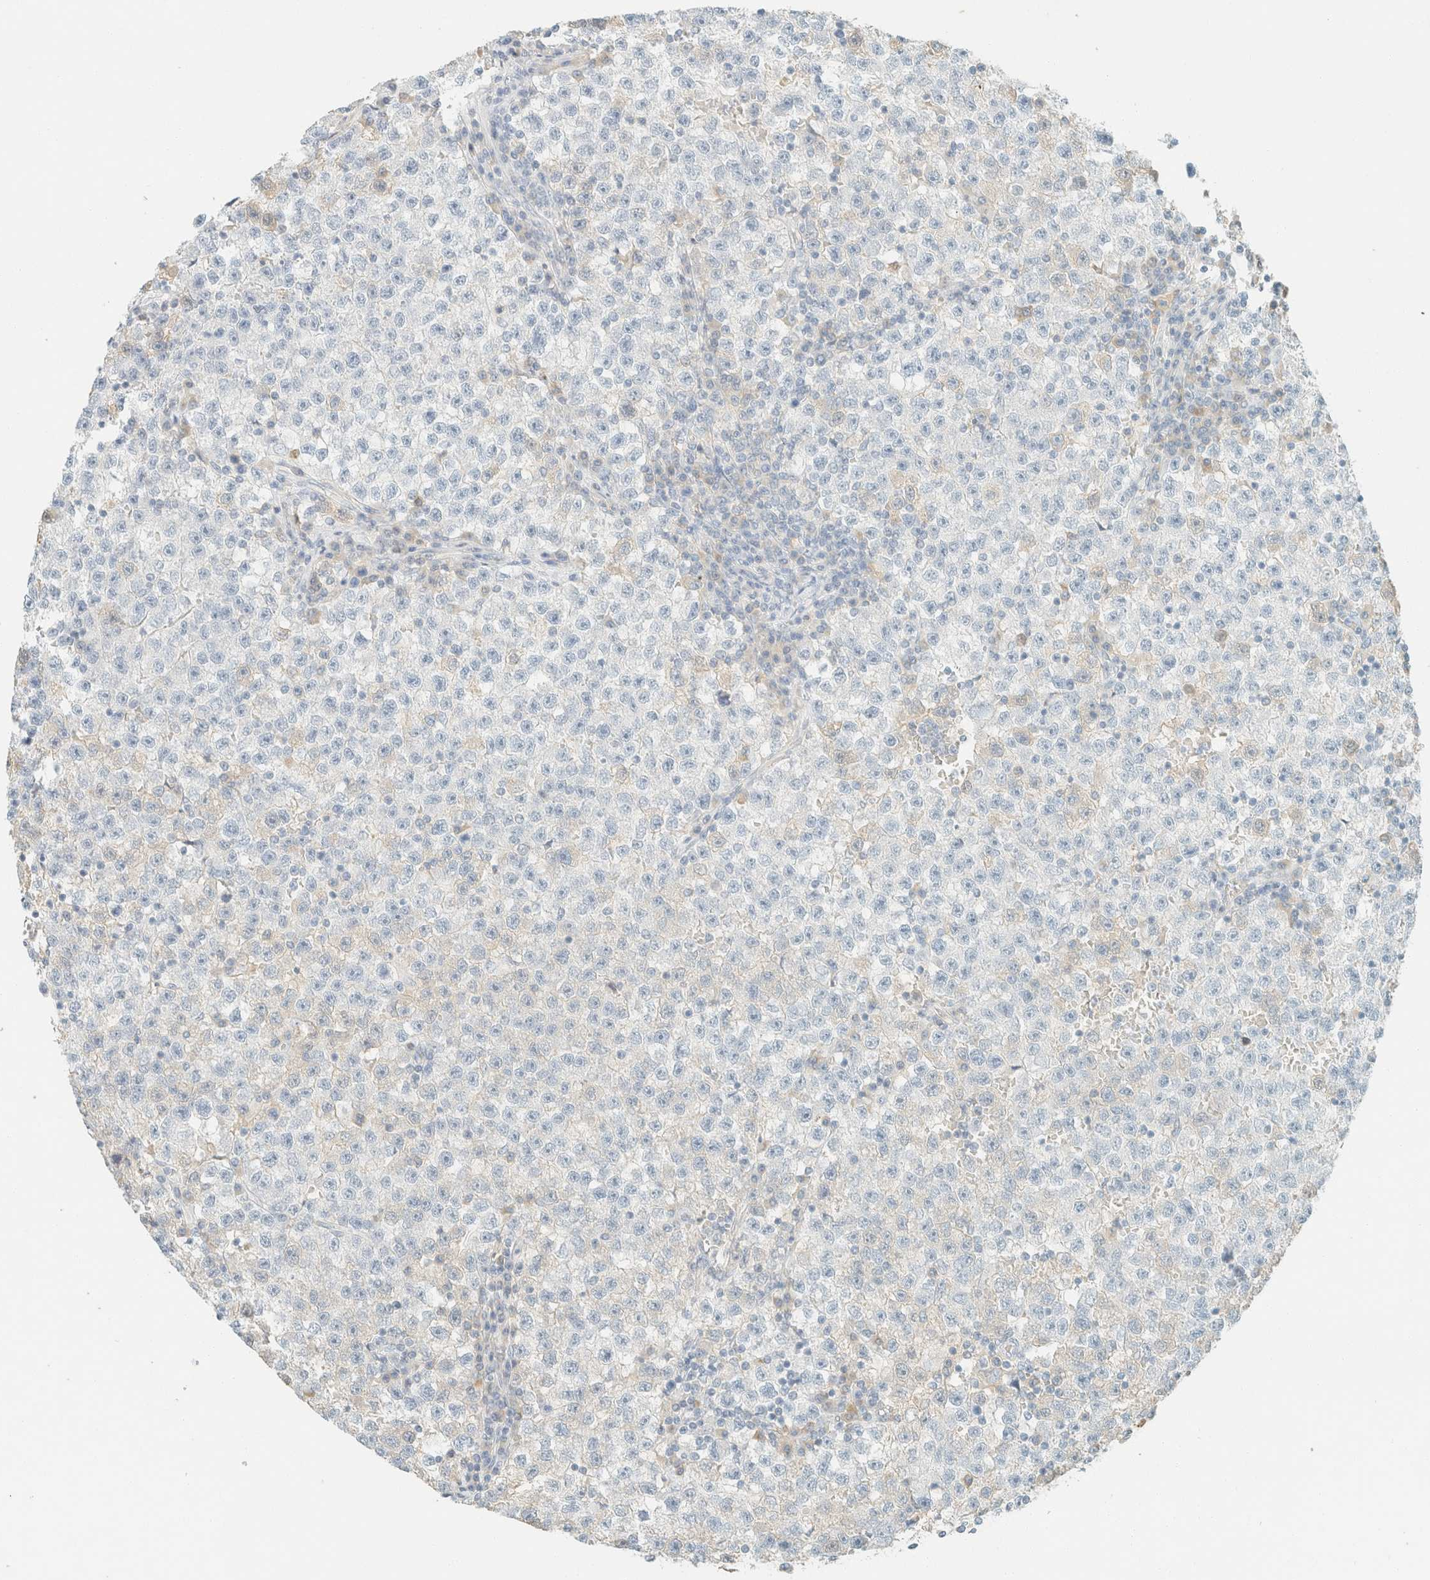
{"staining": {"intensity": "negative", "quantity": "none", "location": "none"}, "tissue": "testis cancer", "cell_type": "Tumor cells", "image_type": "cancer", "snomed": [{"axis": "morphology", "description": "Seminoma, NOS"}, {"axis": "topography", "description": "Testis"}], "caption": "Testis cancer (seminoma) stained for a protein using IHC shows no staining tumor cells.", "gene": "GPA33", "patient": {"sex": "male", "age": 22}}